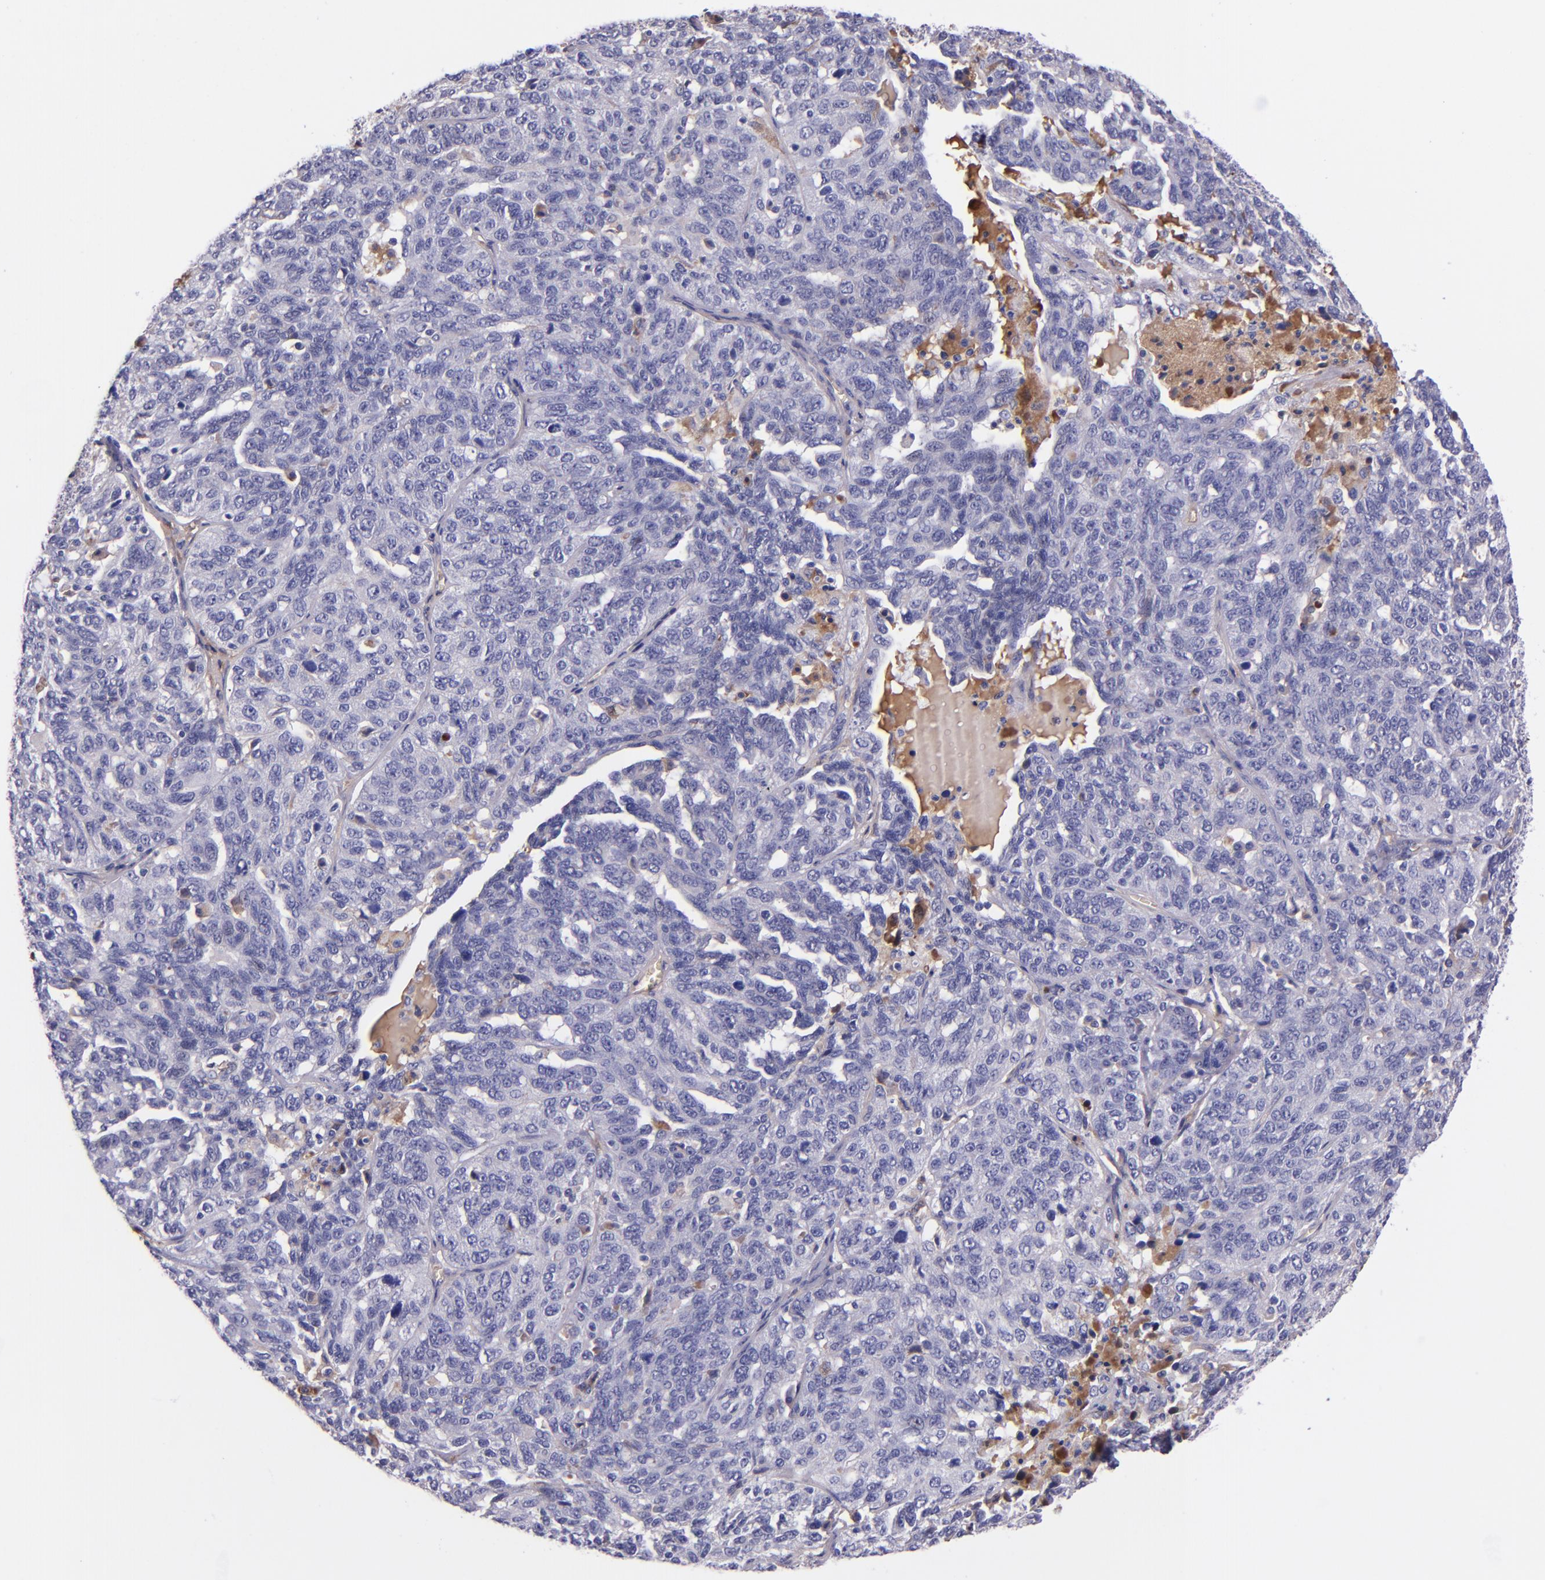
{"staining": {"intensity": "negative", "quantity": "none", "location": "none"}, "tissue": "ovarian cancer", "cell_type": "Tumor cells", "image_type": "cancer", "snomed": [{"axis": "morphology", "description": "Cystadenocarcinoma, serous, NOS"}, {"axis": "topography", "description": "Ovary"}], "caption": "Ovarian cancer (serous cystadenocarcinoma) was stained to show a protein in brown. There is no significant staining in tumor cells. (IHC, brightfield microscopy, high magnification).", "gene": "KNG1", "patient": {"sex": "female", "age": 71}}